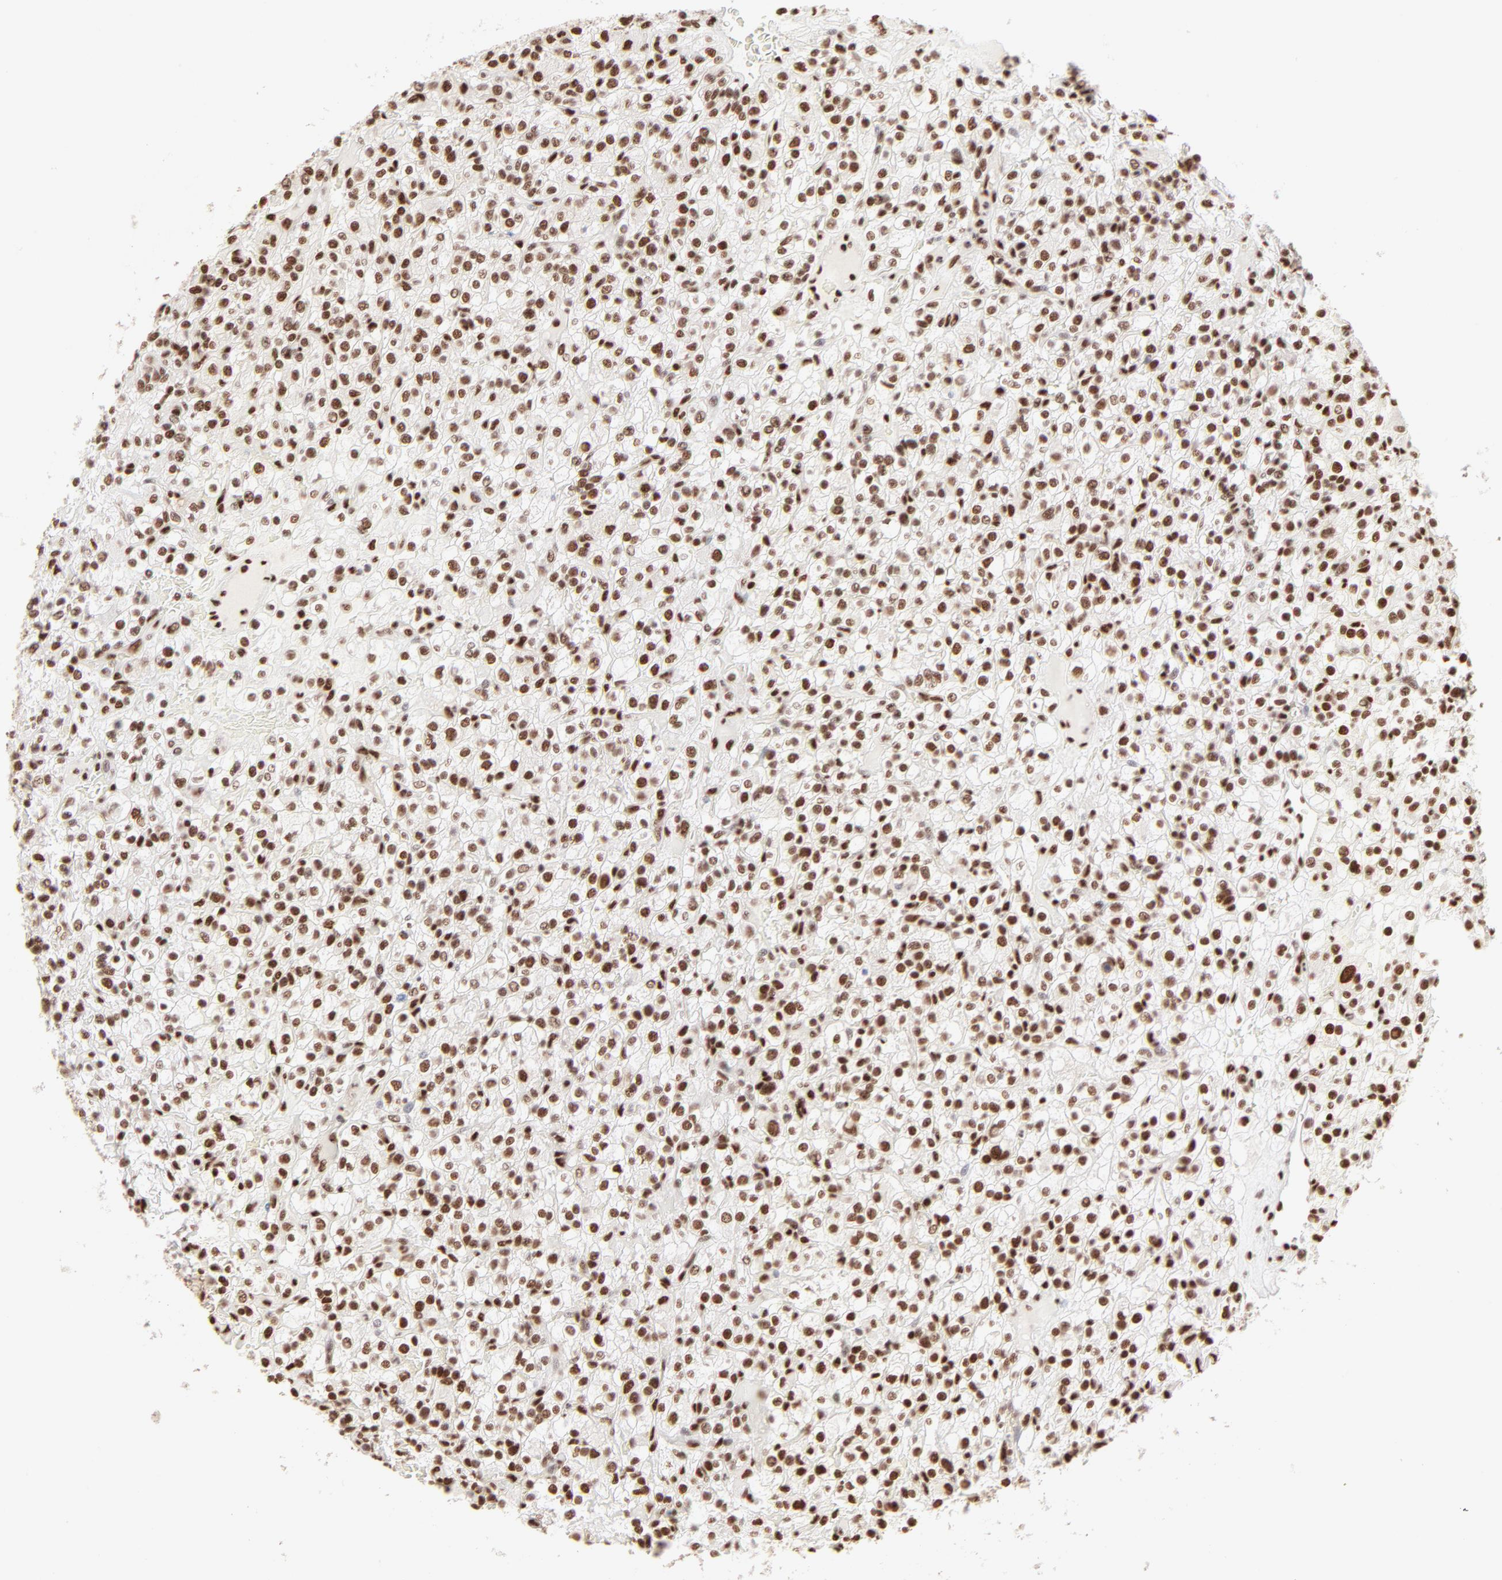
{"staining": {"intensity": "strong", "quantity": ">75%", "location": "nuclear"}, "tissue": "renal cancer", "cell_type": "Tumor cells", "image_type": "cancer", "snomed": [{"axis": "morphology", "description": "Normal tissue, NOS"}, {"axis": "morphology", "description": "Adenocarcinoma, NOS"}, {"axis": "topography", "description": "Kidney"}], "caption": "The photomicrograph demonstrates immunohistochemical staining of renal cancer (adenocarcinoma). There is strong nuclear staining is seen in approximately >75% of tumor cells.", "gene": "TARDBP", "patient": {"sex": "female", "age": 72}}